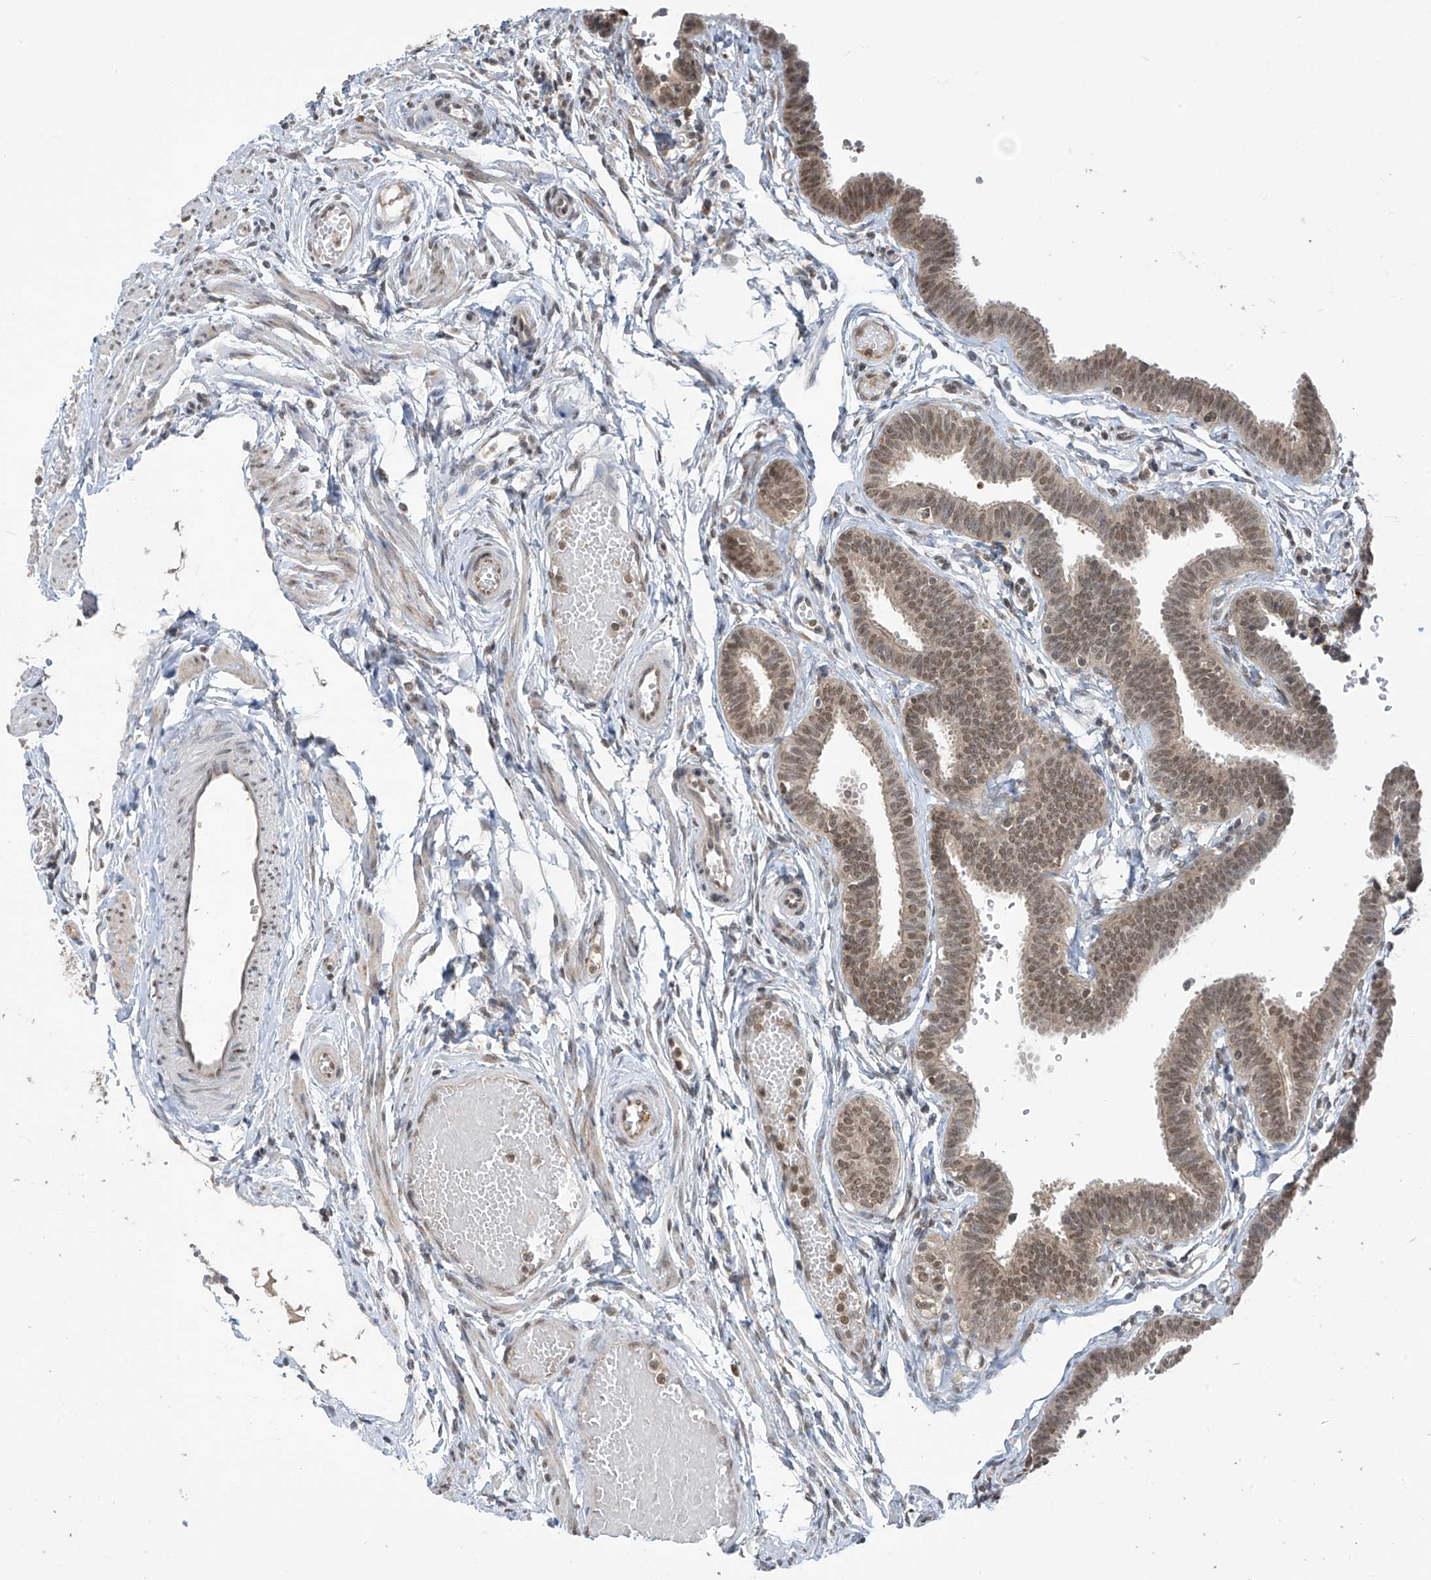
{"staining": {"intensity": "weak", "quantity": ">75%", "location": "nuclear"}, "tissue": "fallopian tube", "cell_type": "Glandular cells", "image_type": "normal", "snomed": [{"axis": "morphology", "description": "Normal tissue, NOS"}, {"axis": "topography", "description": "Fallopian tube"}, {"axis": "topography", "description": "Ovary"}], "caption": "This photomicrograph reveals benign fallopian tube stained with IHC to label a protein in brown. The nuclear of glandular cells show weak positivity for the protein. Nuclei are counter-stained blue.", "gene": "LCOR", "patient": {"sex": "female", "age": 23}}